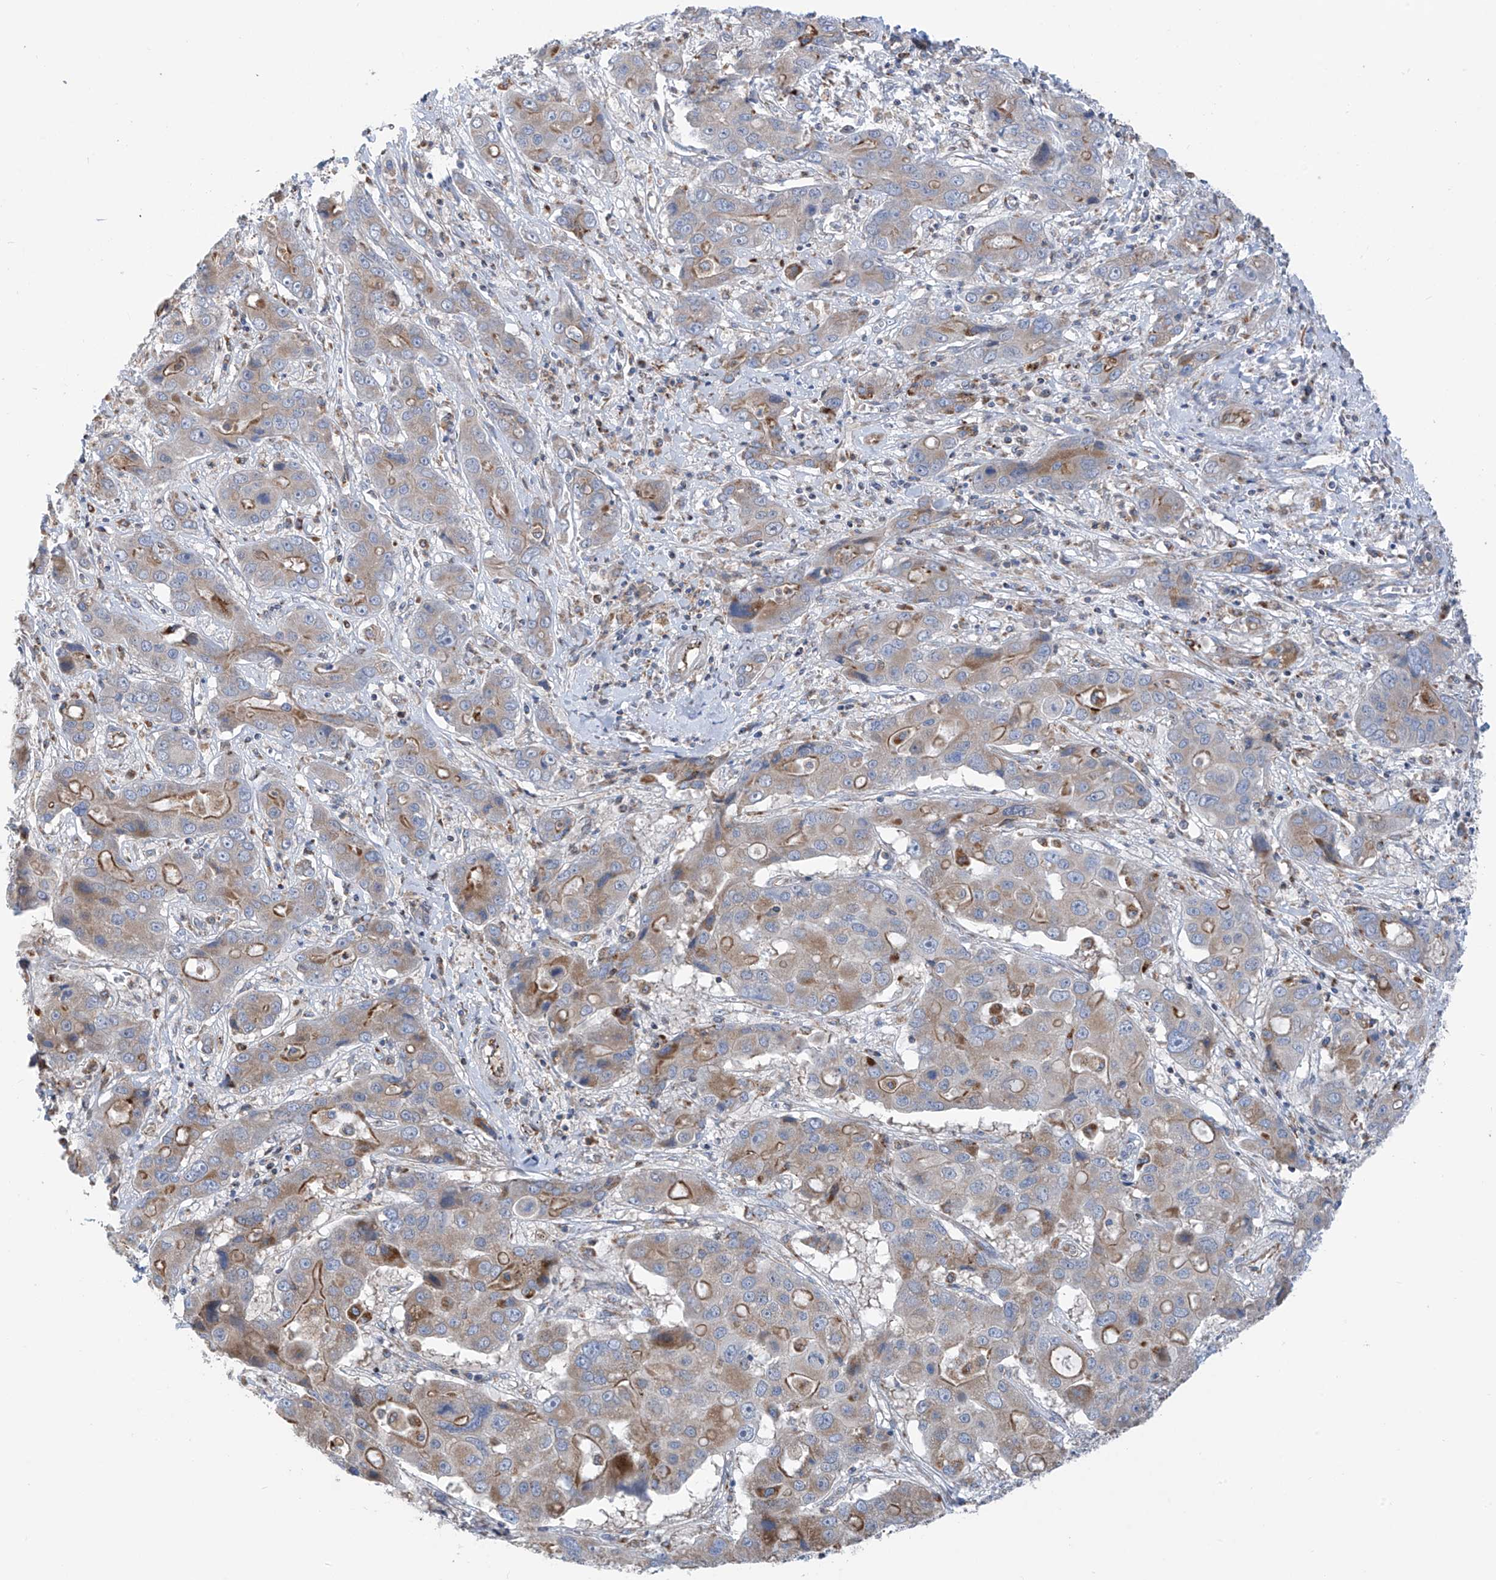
{"staining": {"intensity": "moderate", "quantity": "<25%", "location": "cytoplasmic/membranous"}, "tissue": "liver cancer", "cell_type": "Tumor cells", "image_type": "cancer", "snomed": [{"axis": "morphology", "description": "Cholangiocarcinoma"}, {"axis": "topography", "description": "Liver"}], "caption": "High-magnification brightfield microscopy of cholangiocarcinoma (liver) stained with DAB (brown) and counterstained with hematoxylin (blue). tumor cells exhibit moderate cytoplasmic/membranous positivity is present in approximately<25% of cells.", "gene": "EIF5B", "patient": {"sex": "male", "age": 67}}